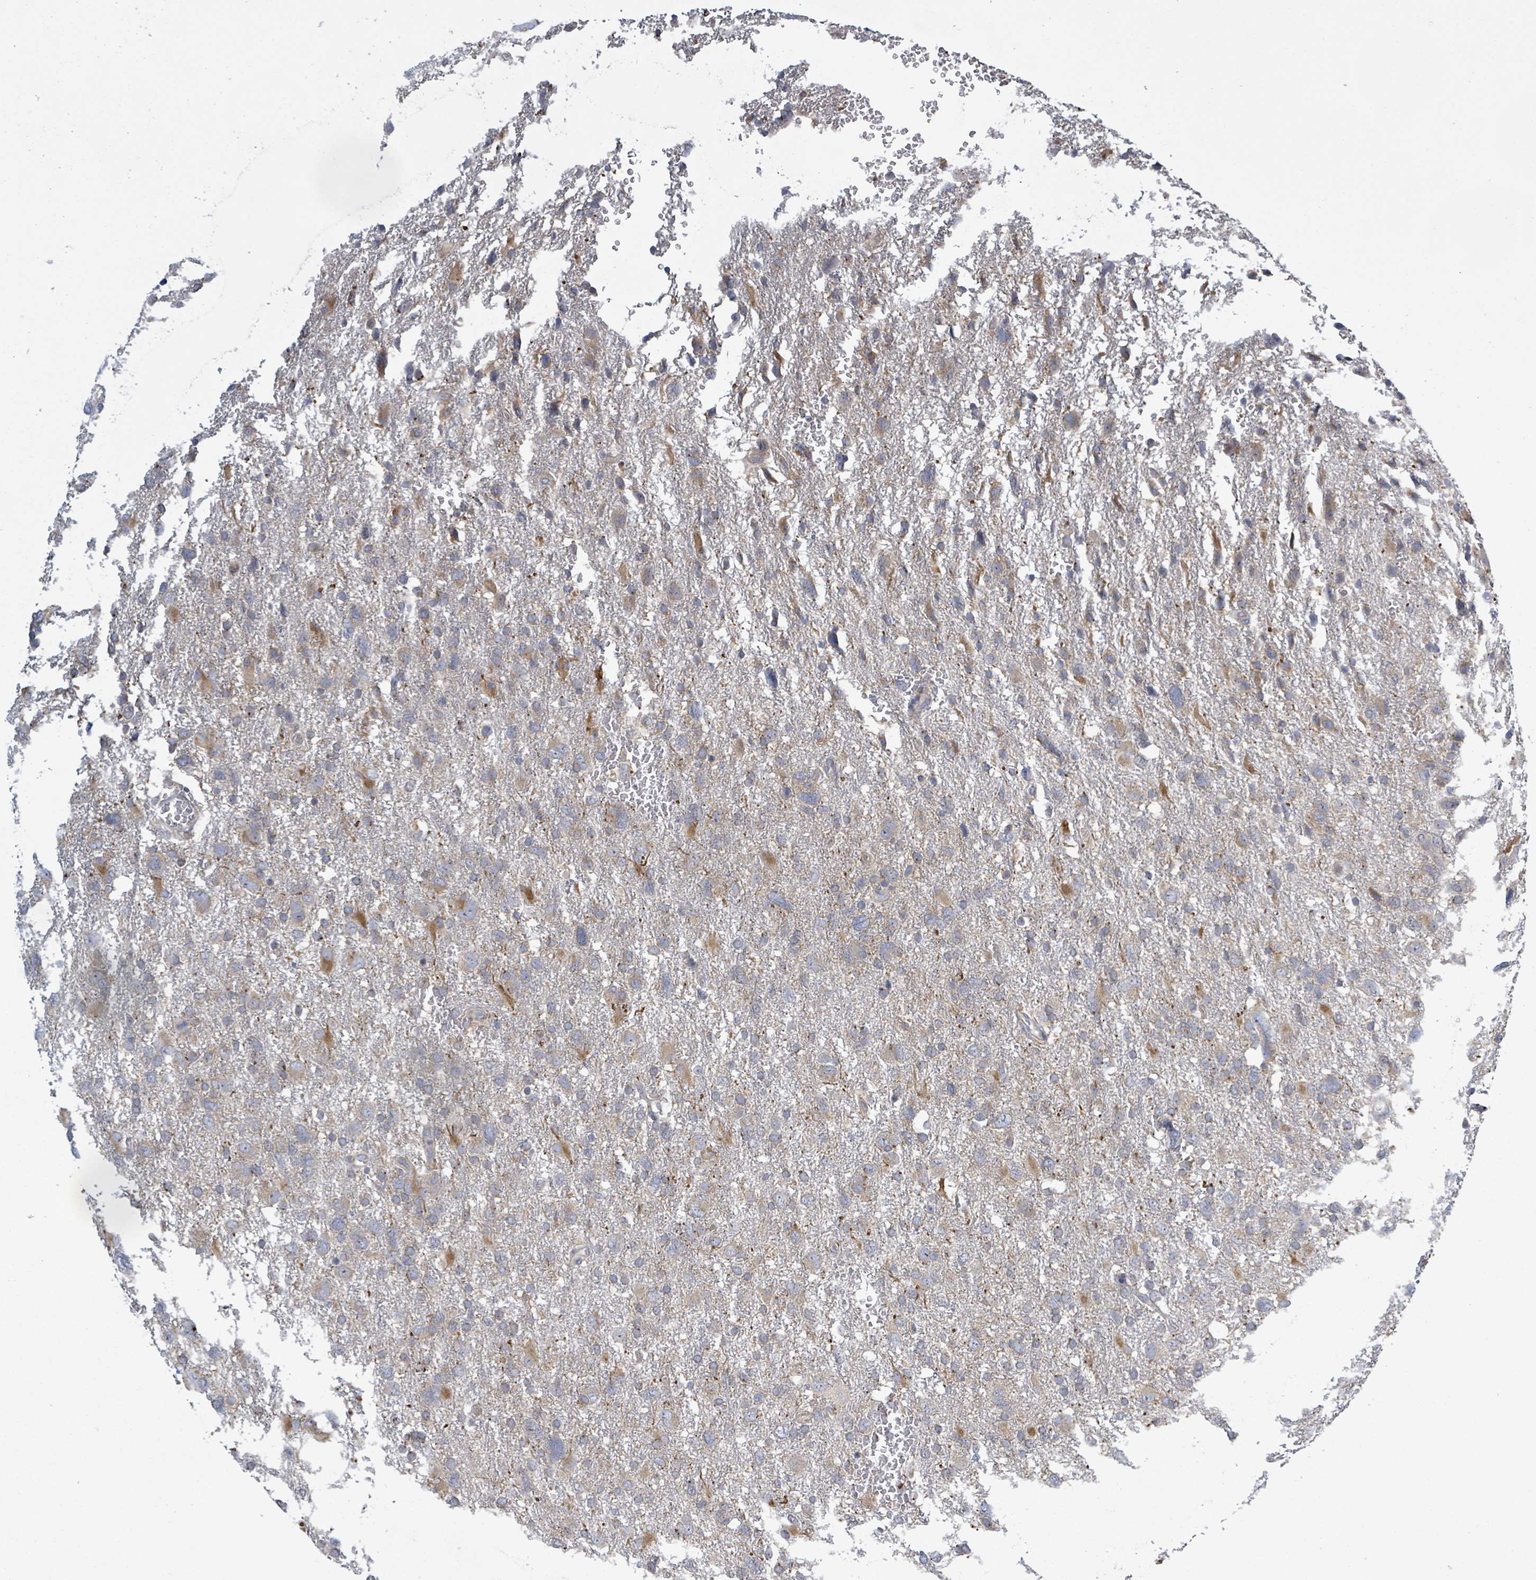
{"staining": {"intensity": "moderate", "quantity": "<25%", "location": "cytoplasmic/membranous"}, "tissue": "glioma", "cell_type": "Tumor cells", "image_type": "cancer", "snomed": [{"axis": "morphology", "description": "Glioma, malignant, High grade"}, {"axis": "topography", "description": "Brain"}], "caption": "A histopathology image of human malignant high-grade glioma stained for a protein exhibits moderate cytoplasmic/membranous brown staining in tumor cells. Ihc stains the protein in brown and the nuclei are stained blue.", "gene": "ATP13A1", "patient": {"sex": "male", "age": 61}}